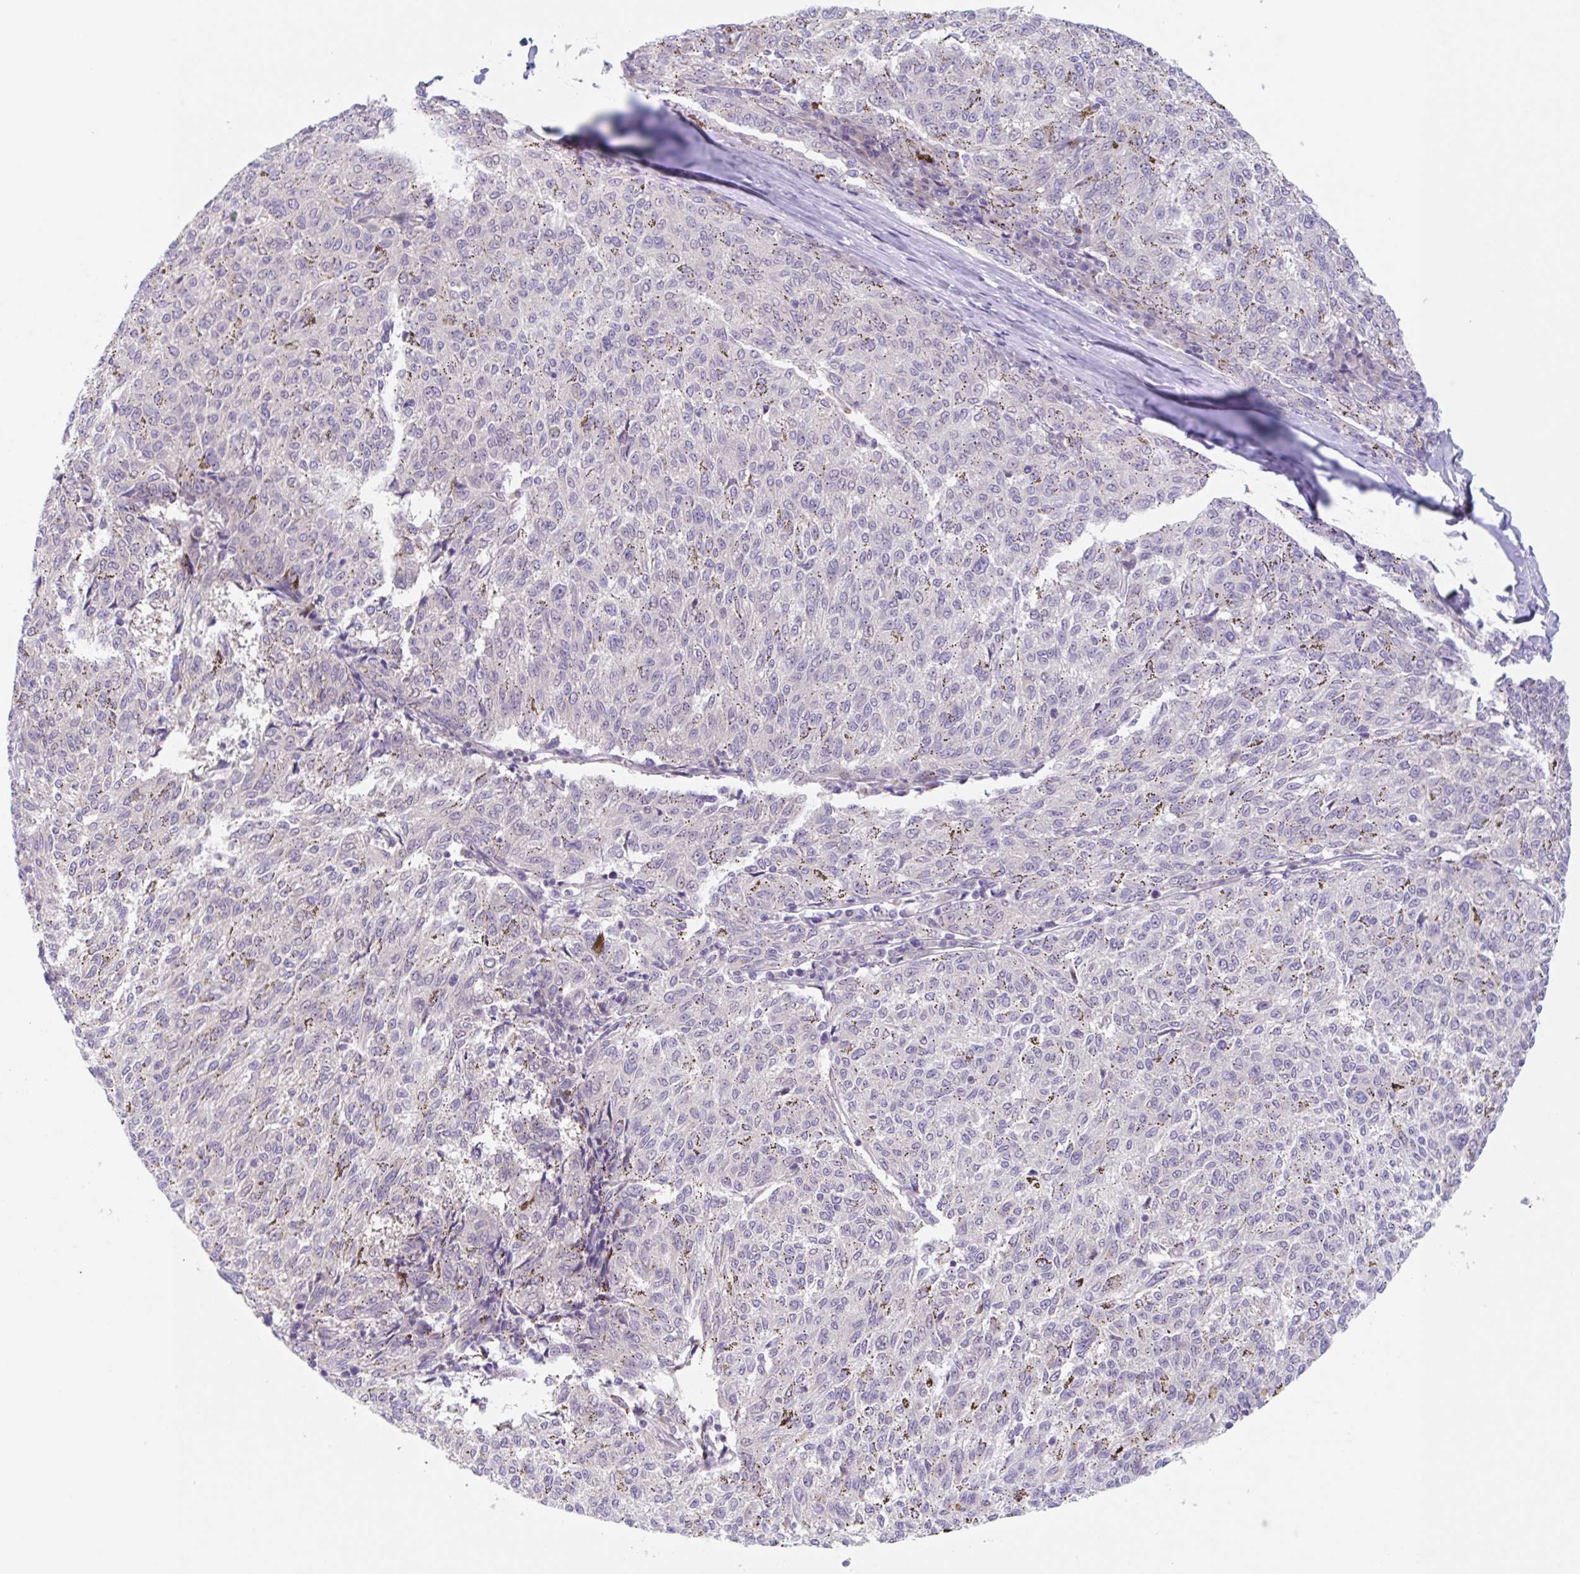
{"staining": {"intensity": "negative", "quantity": "none", "location": "none"}, "tissue": "melanoma", "cell_type": "Tumor cells", "image_type": "cancer", "snomed": [{"axis": "morphology", "description": "Malignant melanoma, NOS"}, {"axis": "topography", "description": "Skin"}], "caption": "A photomicrograph of melanoma stained for a protein reveals no brown staining in tumor cells.", "gene": "TBPL2", "patient": {"sex": "female", "age": 72}}